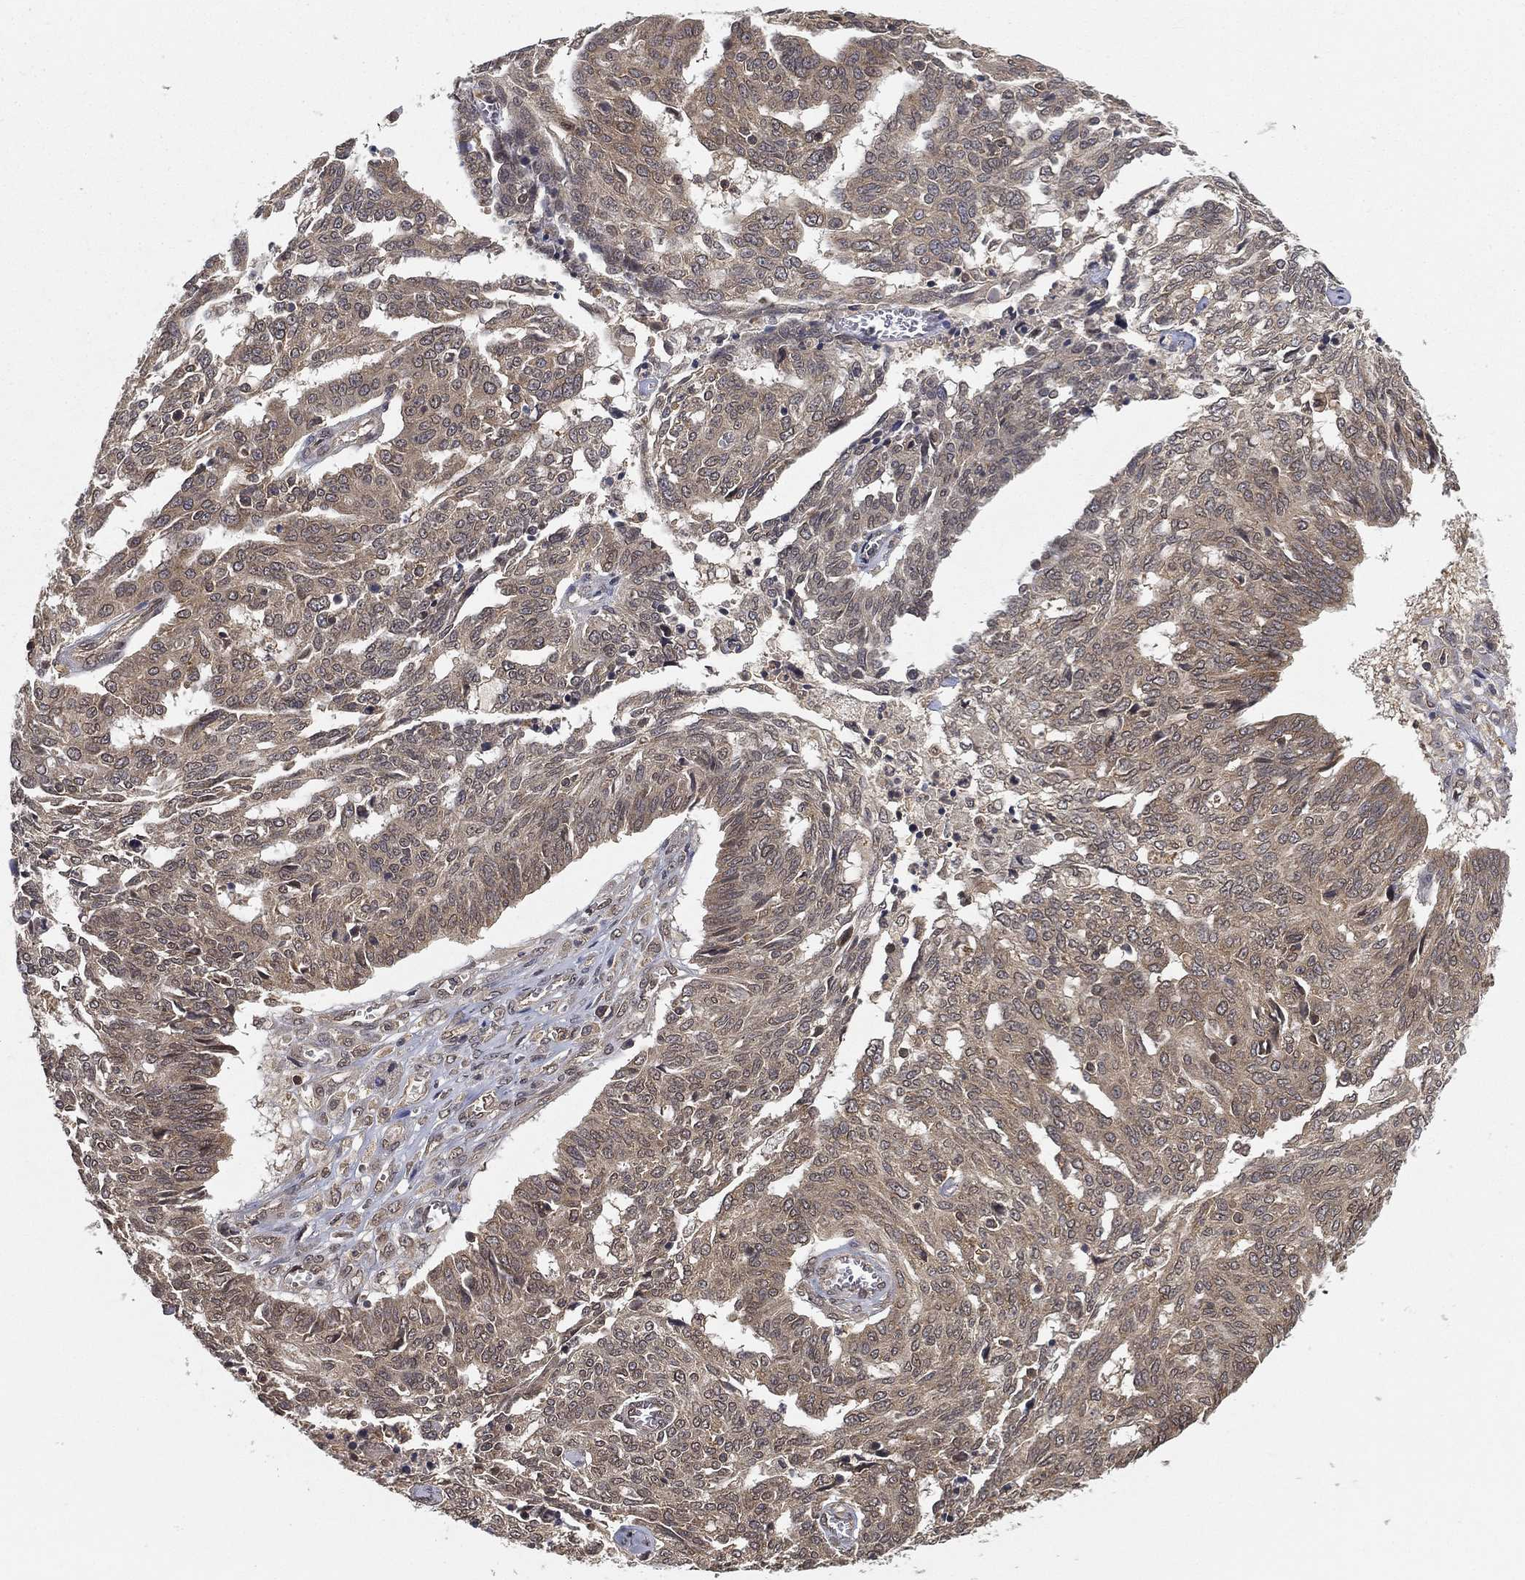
{"staining": {"intensity": "weak", "quantity": "<25%", "location": "cytoplasmic/membranous"}, "tissue": "ovarian cancer", "cell_type": "Tumor cells", "image_type": "cancer", "snomed": [{"axis": "morphology", "description": "Cystadenocarcinoma, serous, NOS"}, {"axis": "topography", "description": "Ovary"}], "caption": "Immunohistochemistry image of neoplastic tissue: serous cystadenocarcinoma (ovarian) stained with DAB shows no significant protein positivity in tumor cells.", "gene": "UBA5", "patient": {"sex": "female", "age": 67}}